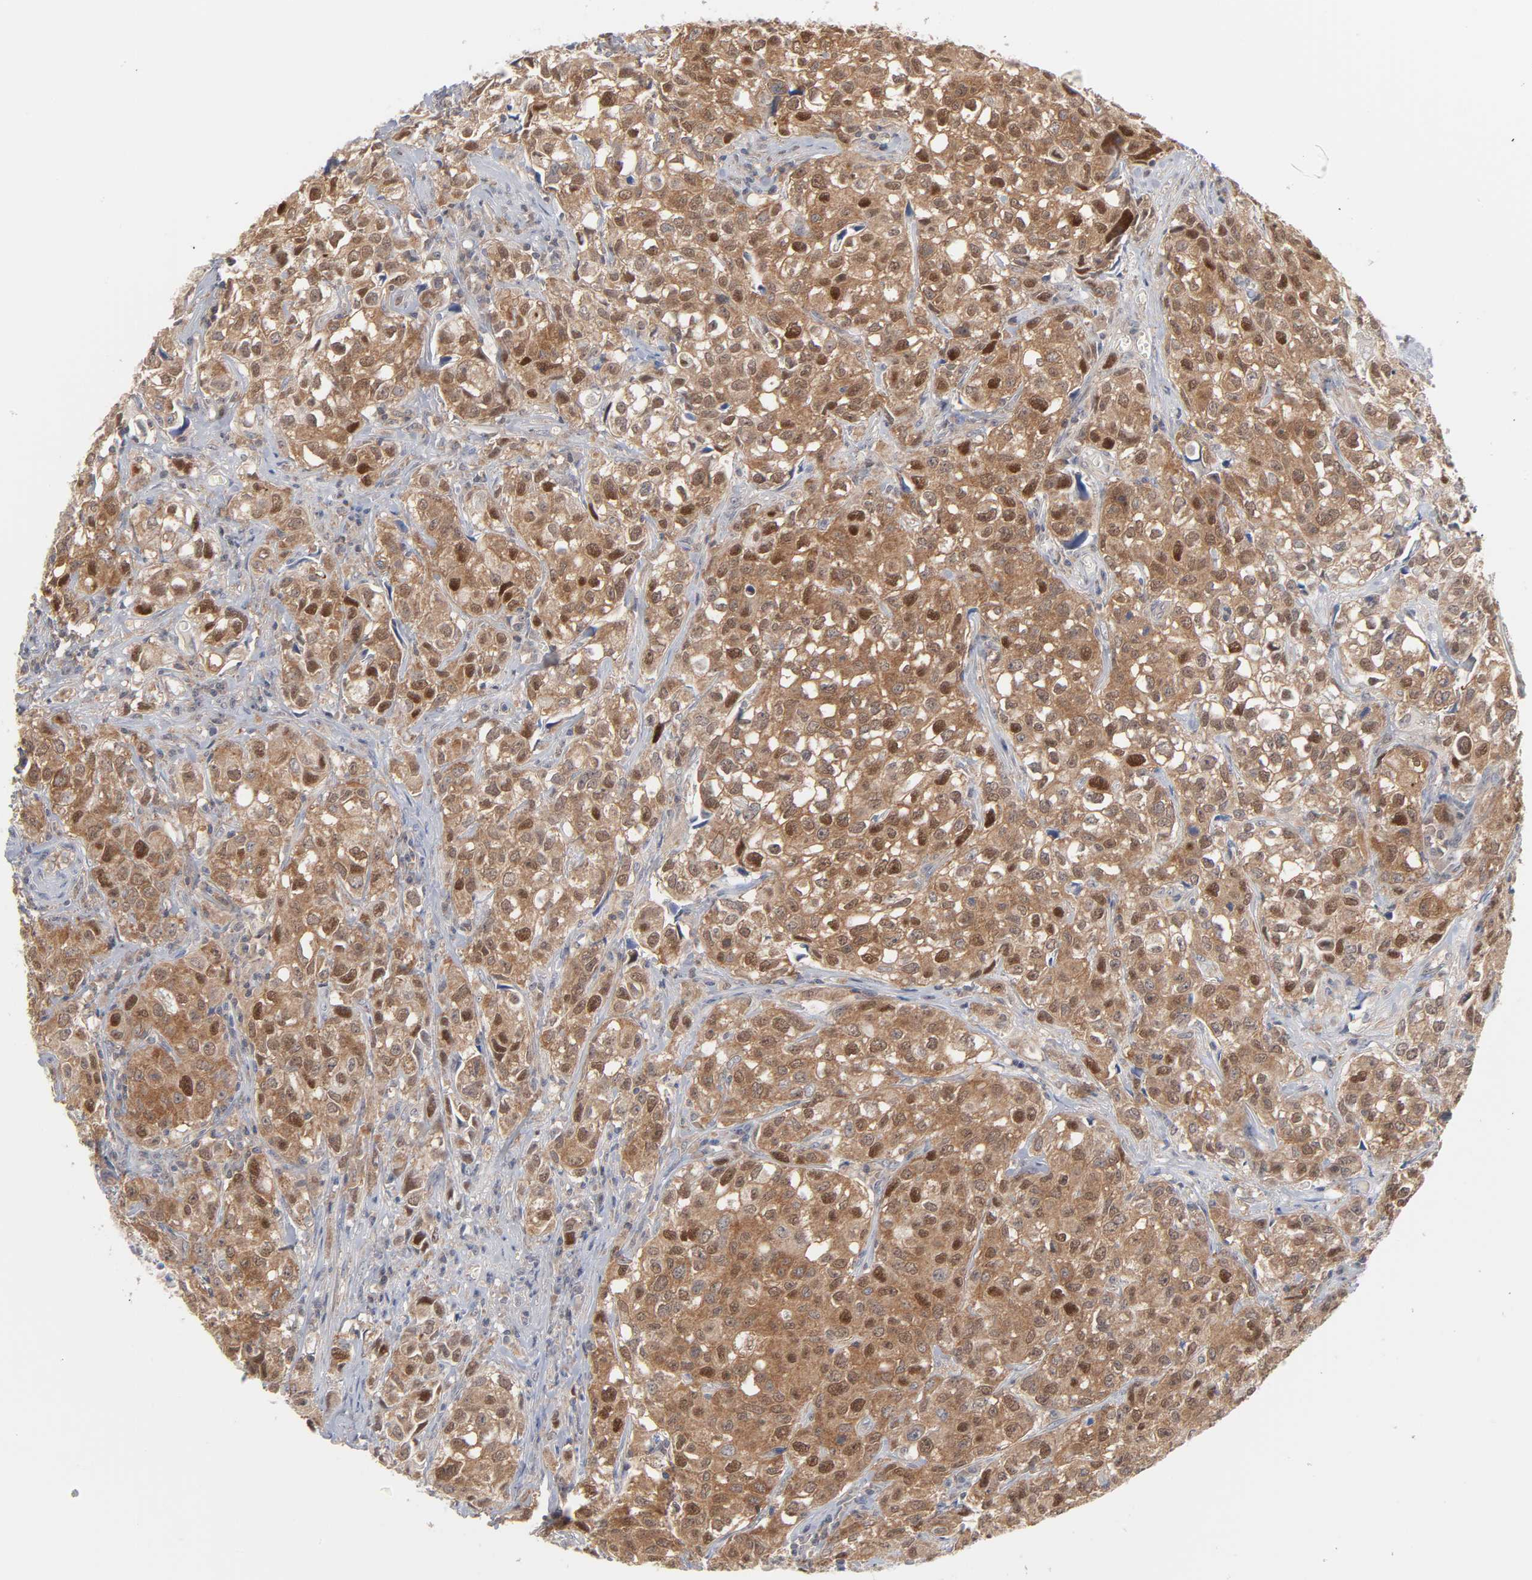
{"staining": {"intensity": "moderate", "quantity": "25%-75%", "location": "cytoplasmic/membranous"}, "tissue": "urothelial cancer", "cell_type": "Tumor cells", "image_type": "cancer", "snomed": [{"axis": "morphology", "description": "Urothelial carcinoma, High grade"}, {"axis": "topography", "description": "Urinary bladder"}], "caption": "Tumor cells show medium levels of moderate cytoplasmic/membranous expression in approximately 25%-75% of cells in urothelial carcinoma (high-grade). Using DAB (3,3'-diaminobenzidine) (brown) and hematoxylin (blue) stains, captured at high magnification using brightfield microscopy.", "gene": "UBL4A", "patient": {"sex": "female", "age": 75}}